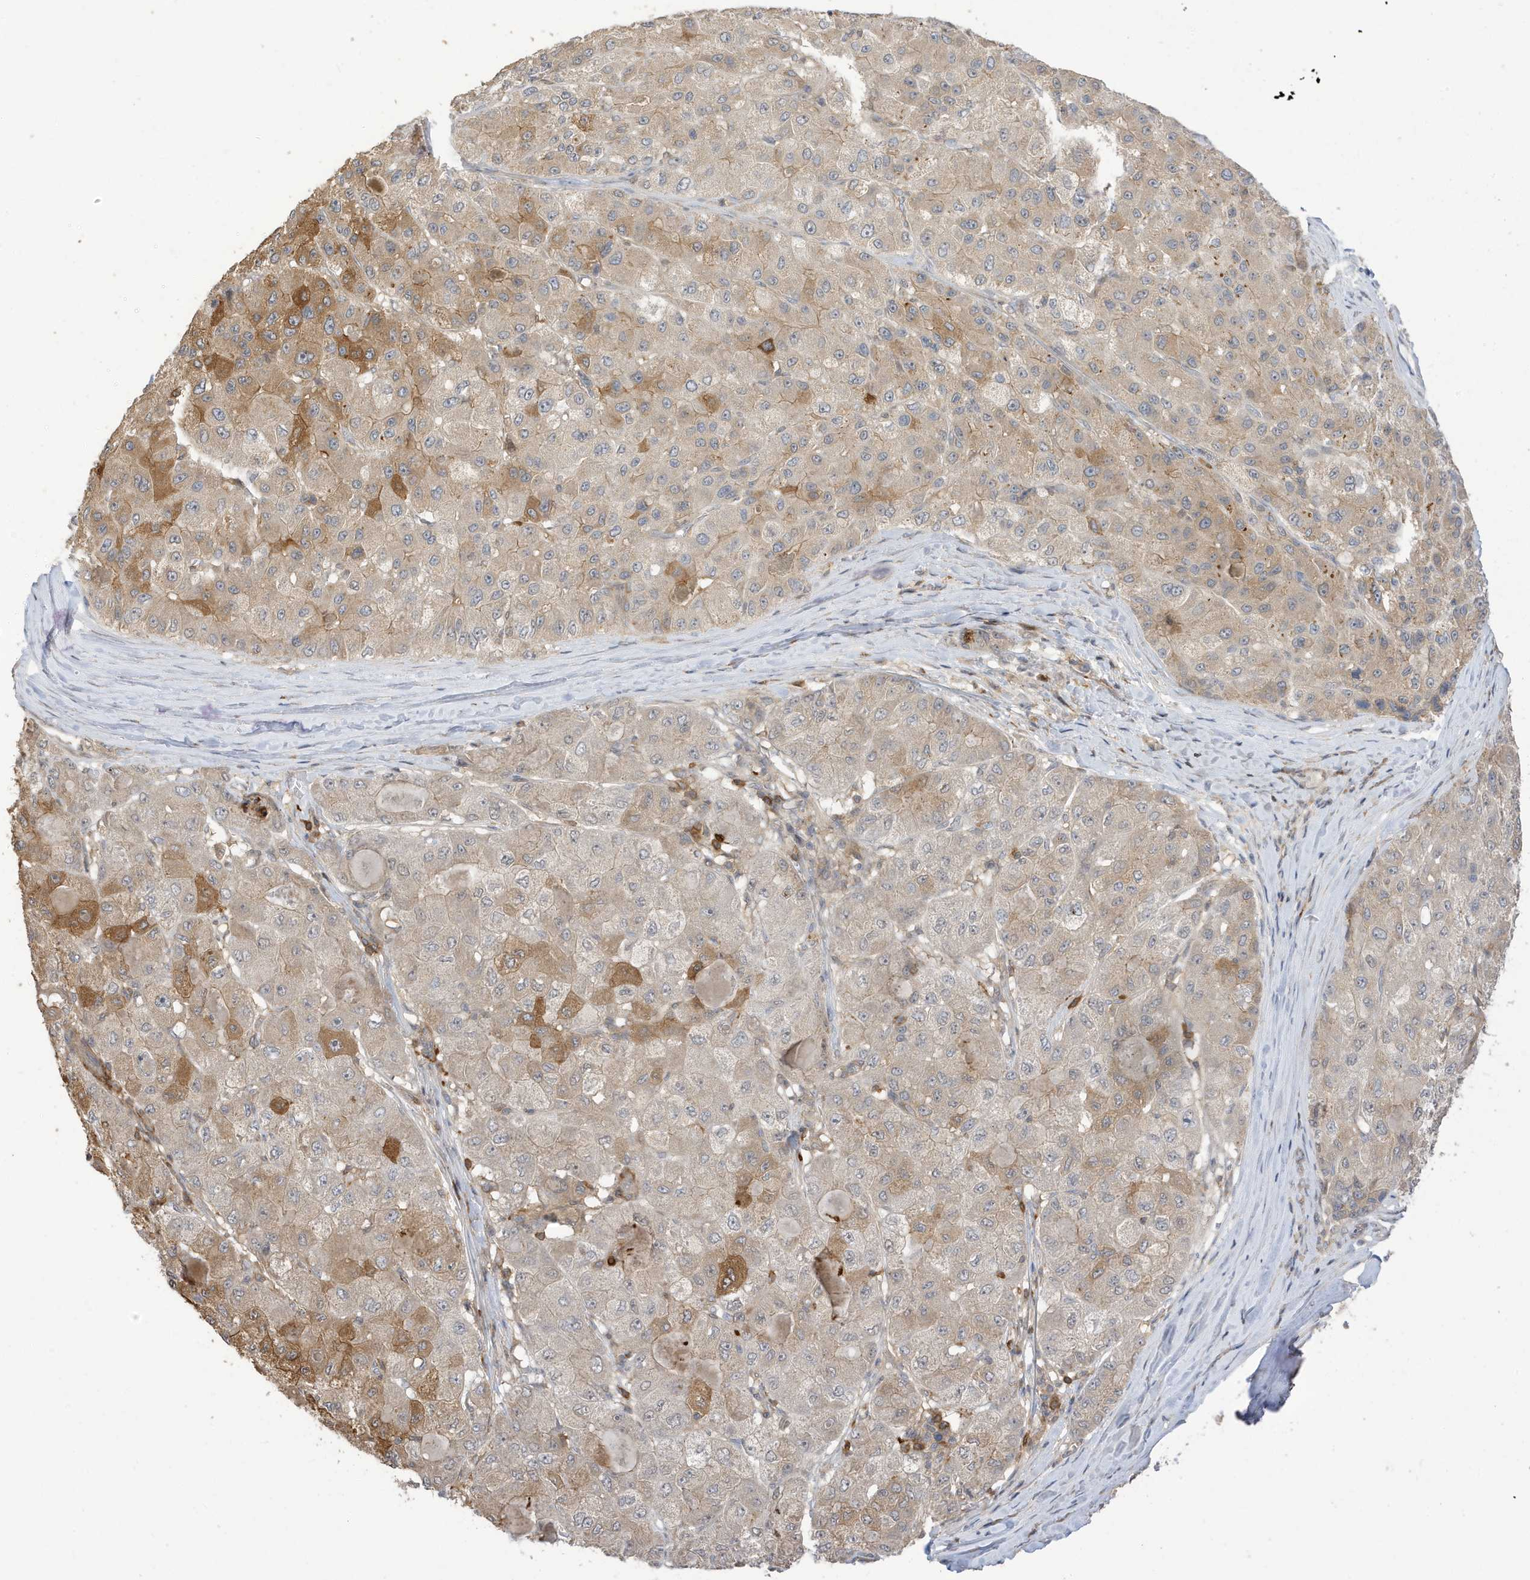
{"staining": {"intensity": "weak", "quantity": ">75%", "location": "cytoplasmic/membranous"}, "tissue": "liver cancer", "cell_type": "Tumor cells", "image_type": "cancer", "snomed": [{"axis": "morphology", "description": "Carcinoma, Hepatocellular, NOS"}, {"axis": "topography", "description": "Liver"}], "caption": "Weak cytoplasmic/membranous expression is identified in about >75% of tumor cells in liver cancer (hepatocellular carcinoma). The protein of interest is stained brown, and the nuclei are stained in blue (DAB IHC with brightfield microscopy, high magnification).", "gene": "TAB3", "patient": {"sex": "male", "age": 80}}